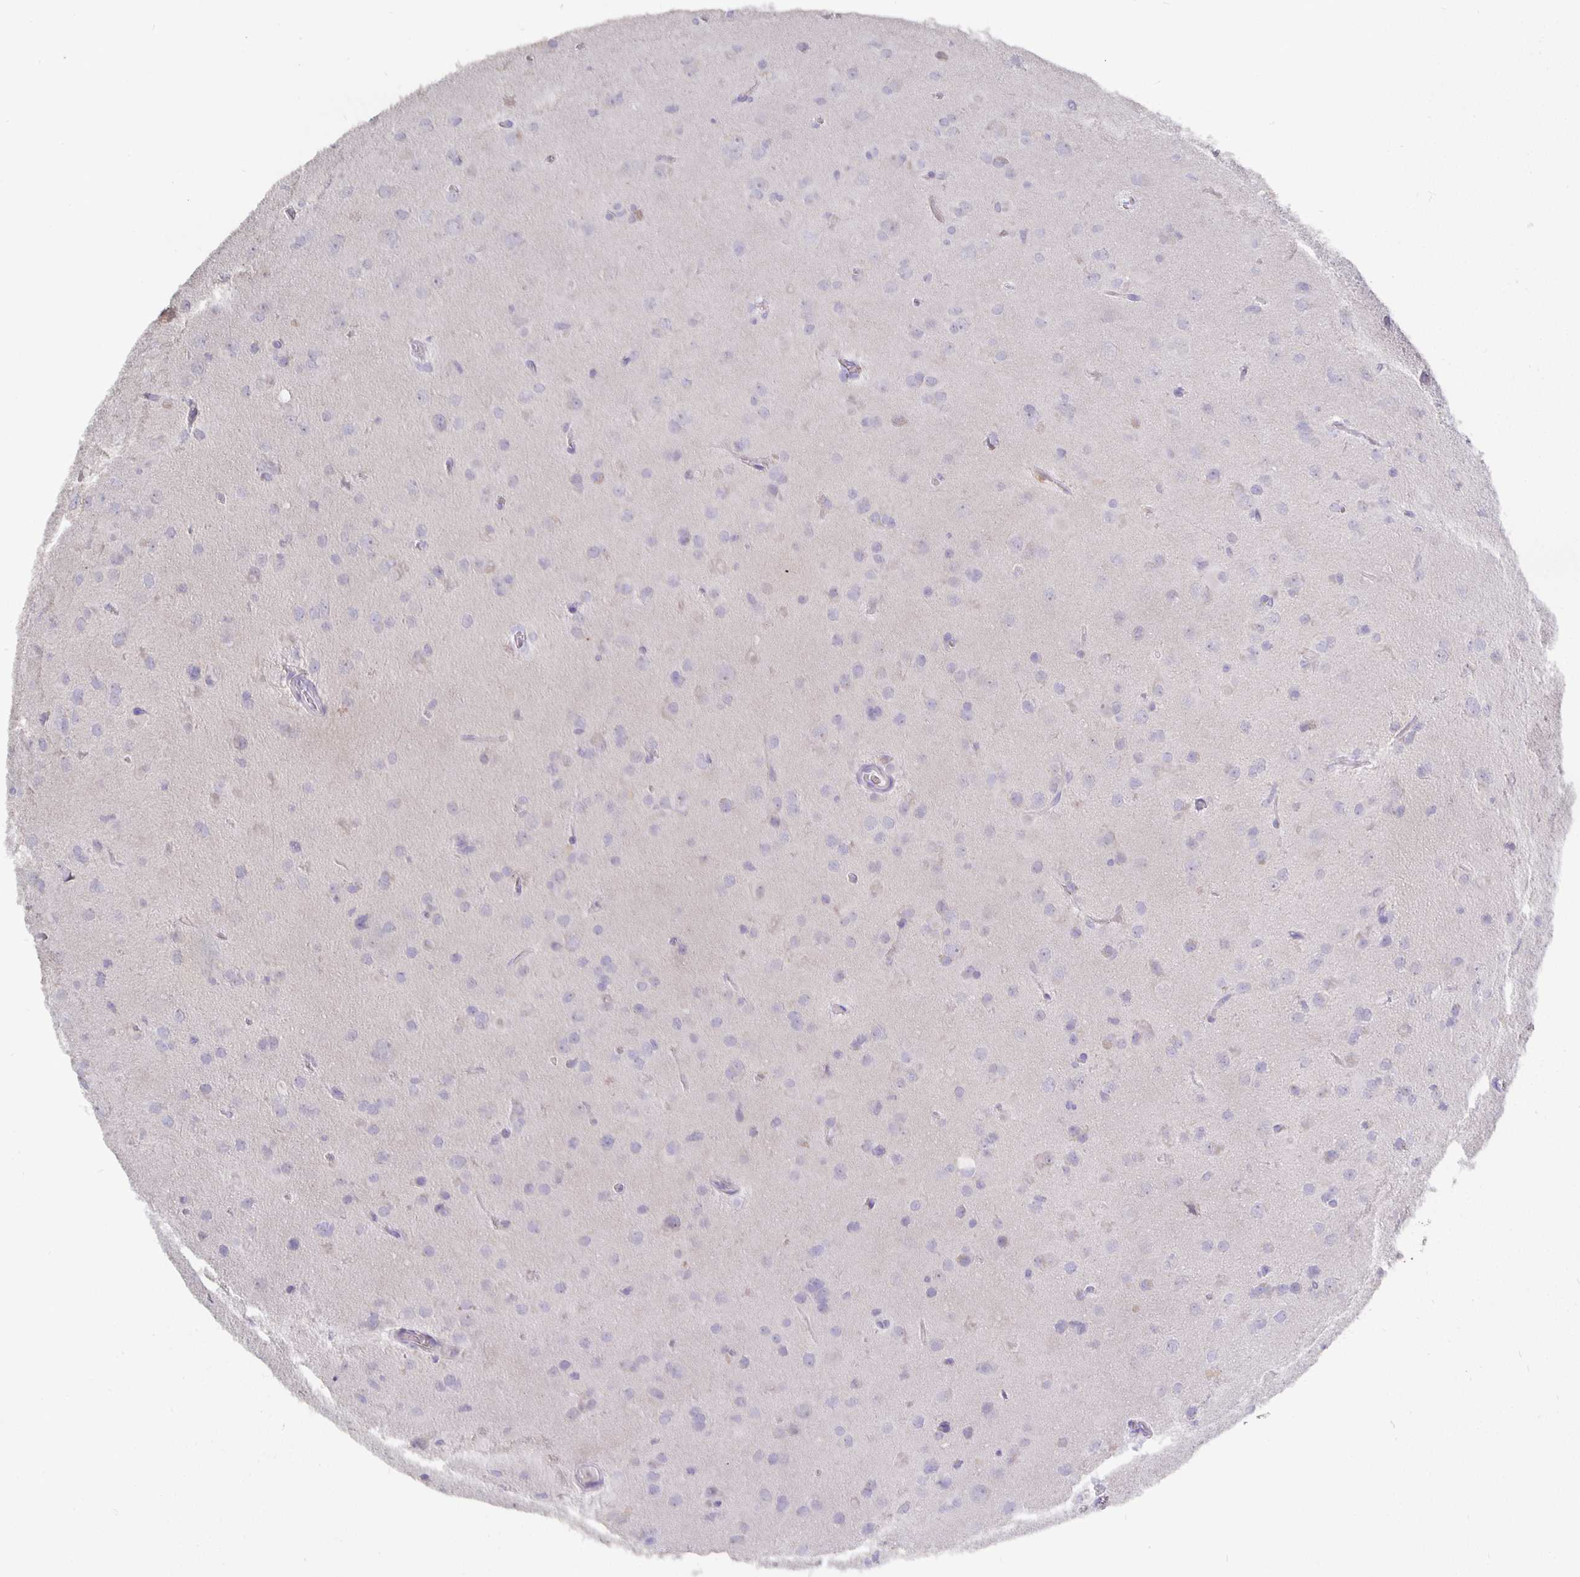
{"staining": {"intensity": "negative", "quantity": "none", "location": "none"}, "tissue": "glioma", "cell_type": "Tumor cells", "image_type": "cancer", "snomed": [{"axis": "morphology", "description": "Glioma, malignant, Low grade"}, {"axis": "topography", "description": "Brain"}], "caption": "Glioma was stained to show a protein in brown. There is no significant staining in tumor cells. The staining was performed using DAB to visualize the protein expression in brown, while the nuclei were stained in blue with hematoxylin (Magnification: 20x).", "gene": "CFAP74", "patient": {"sex": "male", "age": 58}}